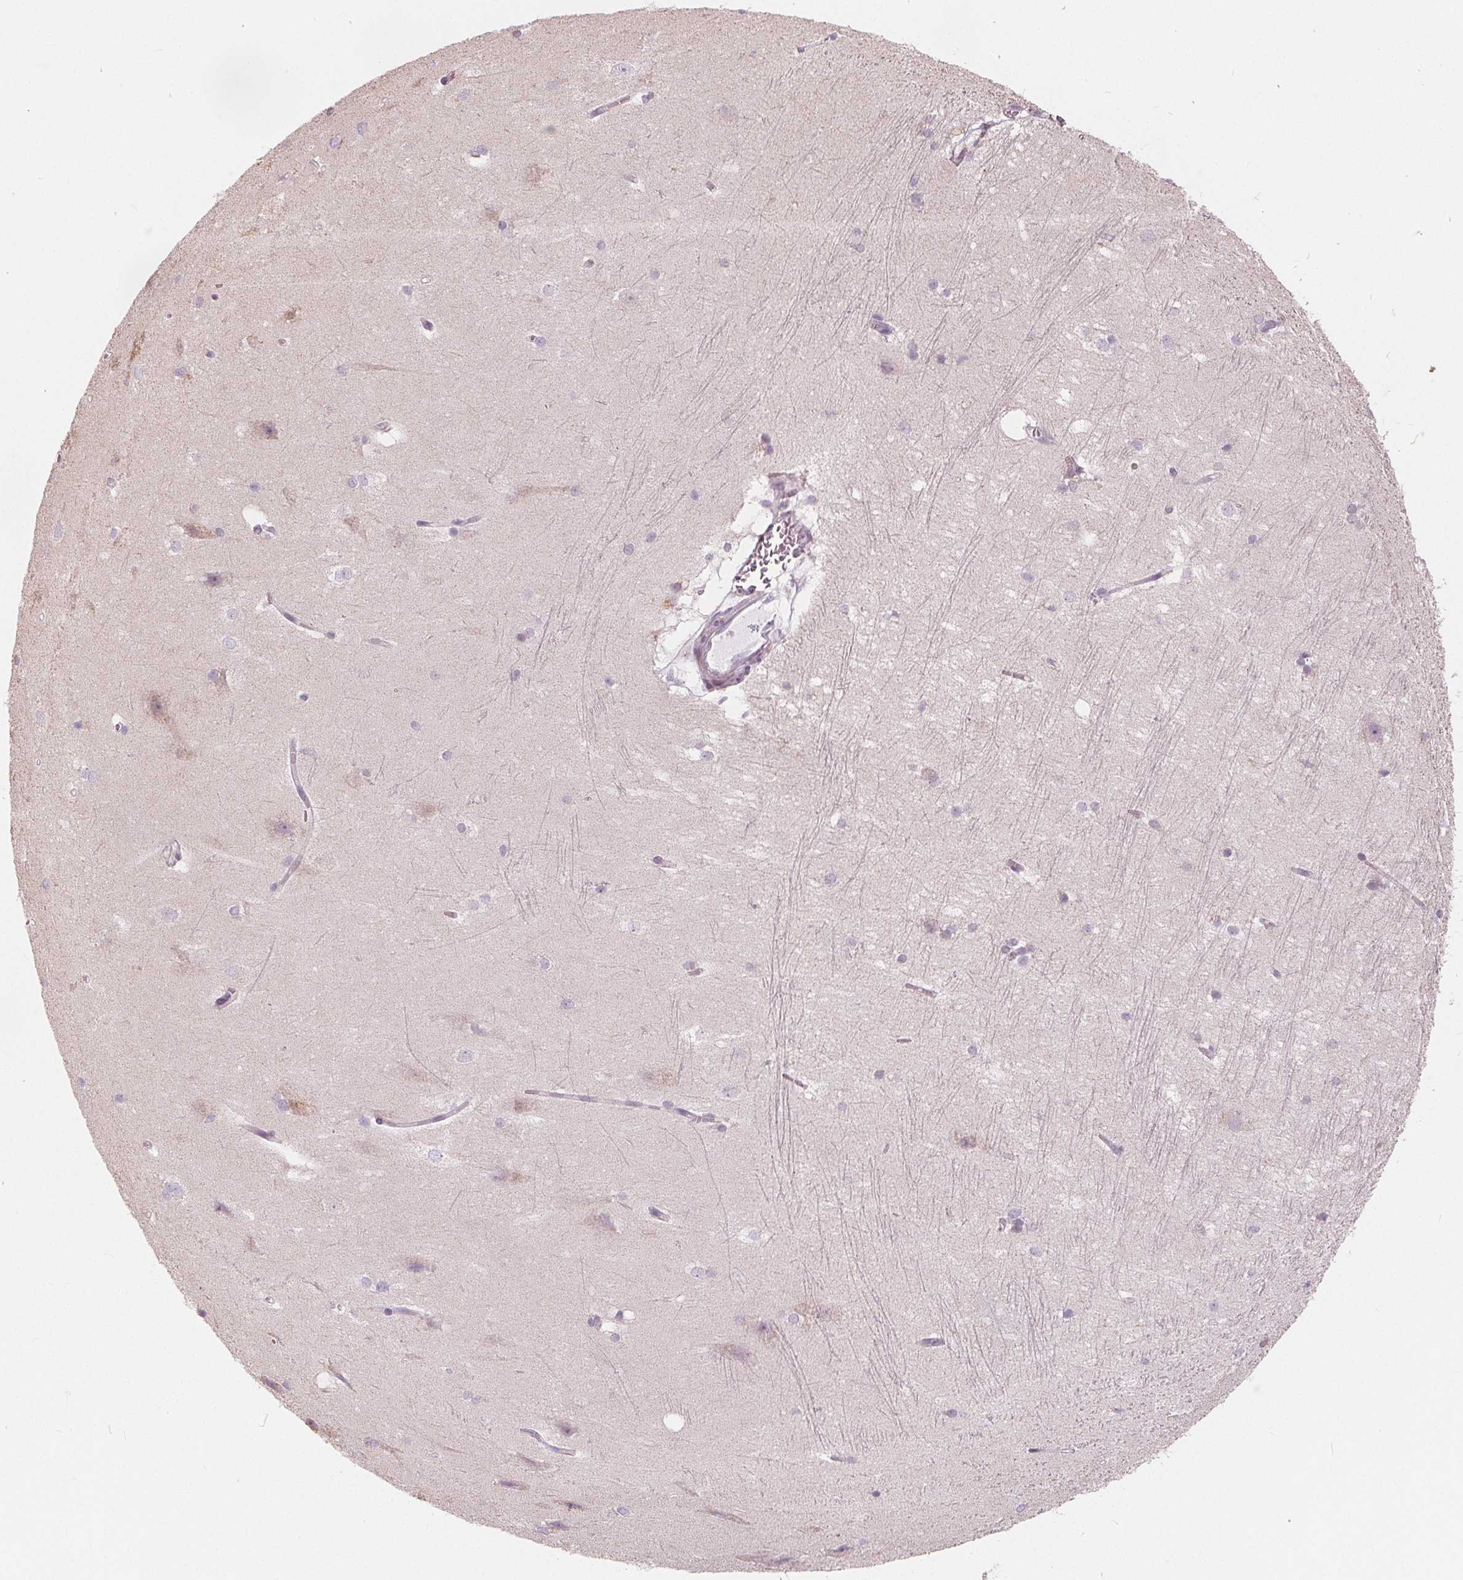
{"staining": {"intensity": "negative", "quantity": "none", "location": "none"}, "tissue": "hippocampus", "cell_type": "Glial cells", "image_type": "normal", "snomed": [{"axis": "morphology", "description": "Normal tissue, NOS"}, {"axis": "topography", "description": "Cerebral cortex"}, {"axis": "topography", "description": "Hippocampus"}], "caption": "A high-resolution histopathology image shows IHC staining of normal hippocampus, which shows no significant positivity in glial cells. (DAB (3,3'-diaminobenzidine) immunohistochemistry (IHC) with hematoxylin counter stain).", "gene": "NUP210L", "patient": {"sex": "female", "age": 19}}